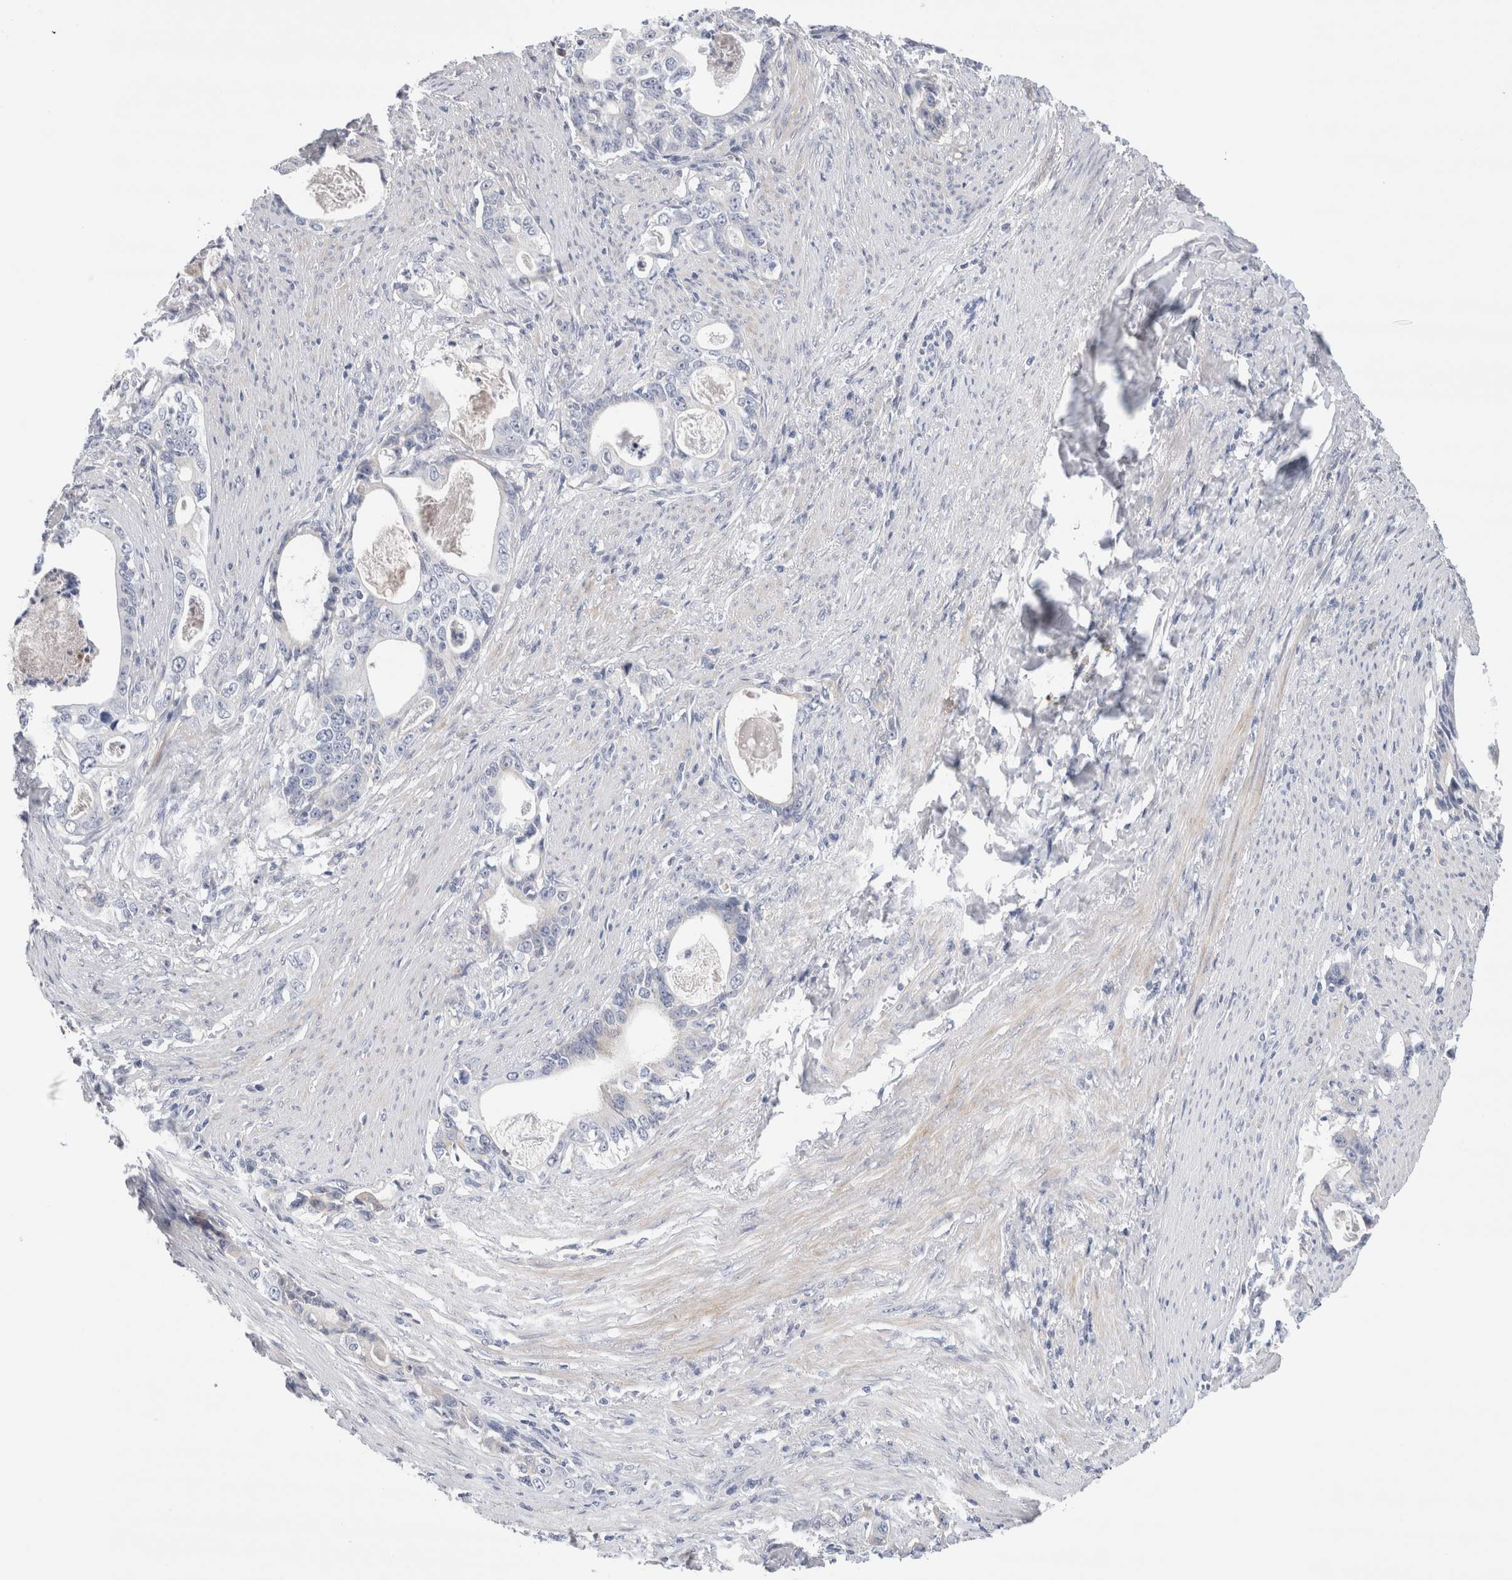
{"staining": {"intensity": "negative", "quantity": "none", "location": "none"}, "tissue": "stomach cancer", "cell_type": "Tumor cells", "image_type": "cancer", "snomed": [{"axis": "morphology", "description": "Adenocarcinoma, NOS"}, {"axis": "topography", "description": "Stomach, lower"}], "caption": "A micrograph of stomach cancer (adenocarcinoma) stained for a protein exhibits no brown staining in tumor cells.", "gene": "ECHDC2", "patient": {"sex": "female", "age": 72}}